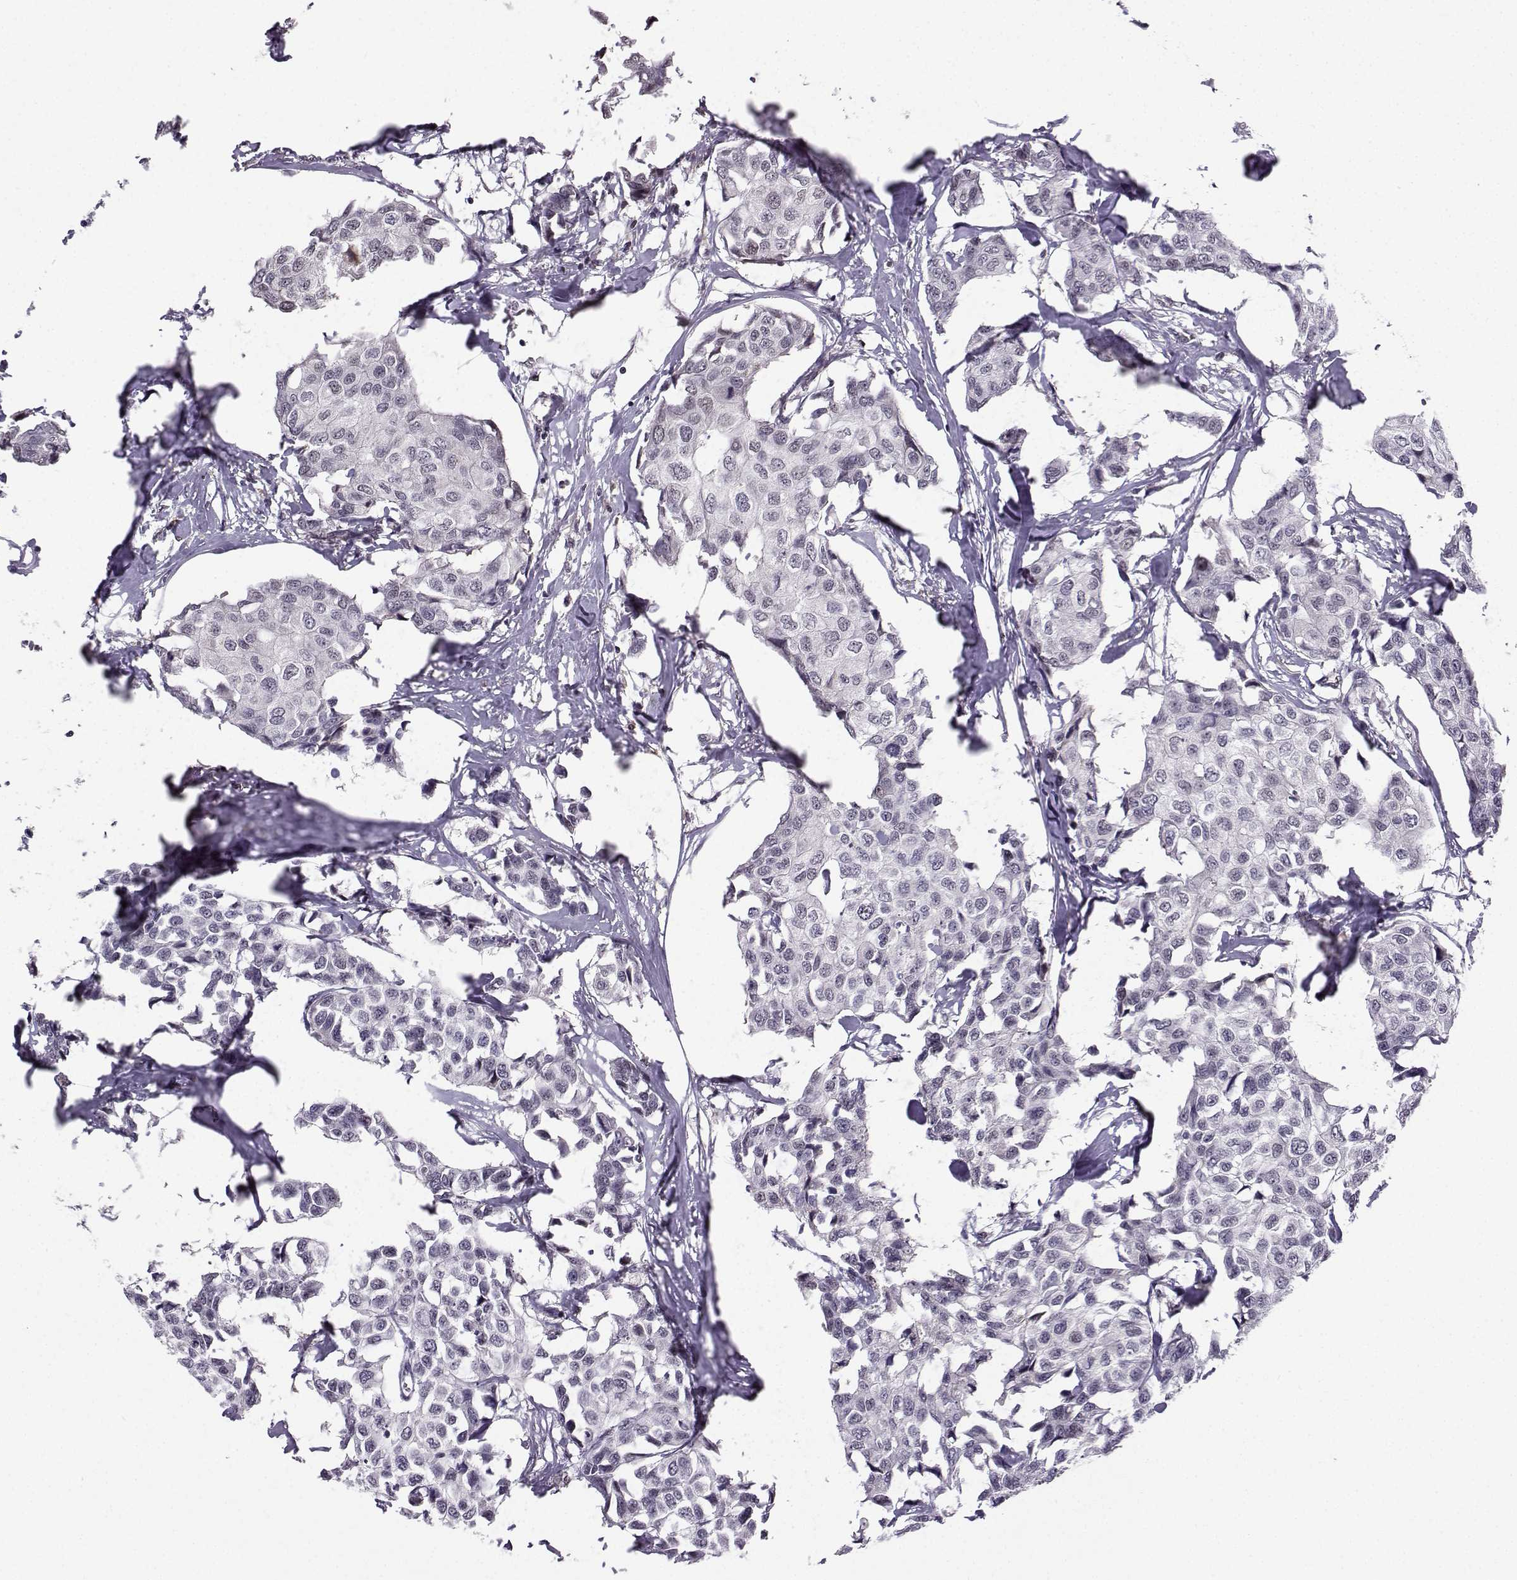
{"staining": {"intensity": "negative", "quantity": "none", "location": "none"}, "tissue": "breast cancer", "cell_type": "Tumor cells", "image_type": "cancer", "snomed": [{"axis": "morphology", "description": "Duct carcinoma"}, {"axis": "topography", "description": "Breast"}], "caption": "Immunohistochemistry (IHC) image of breast cancer (infiltrating ductal carcinoma) stained for a protein (brown), which exhibits no expression in tumor cells.", "gene": "EZH1", "patient": {"sex": "female", "age": 80}}